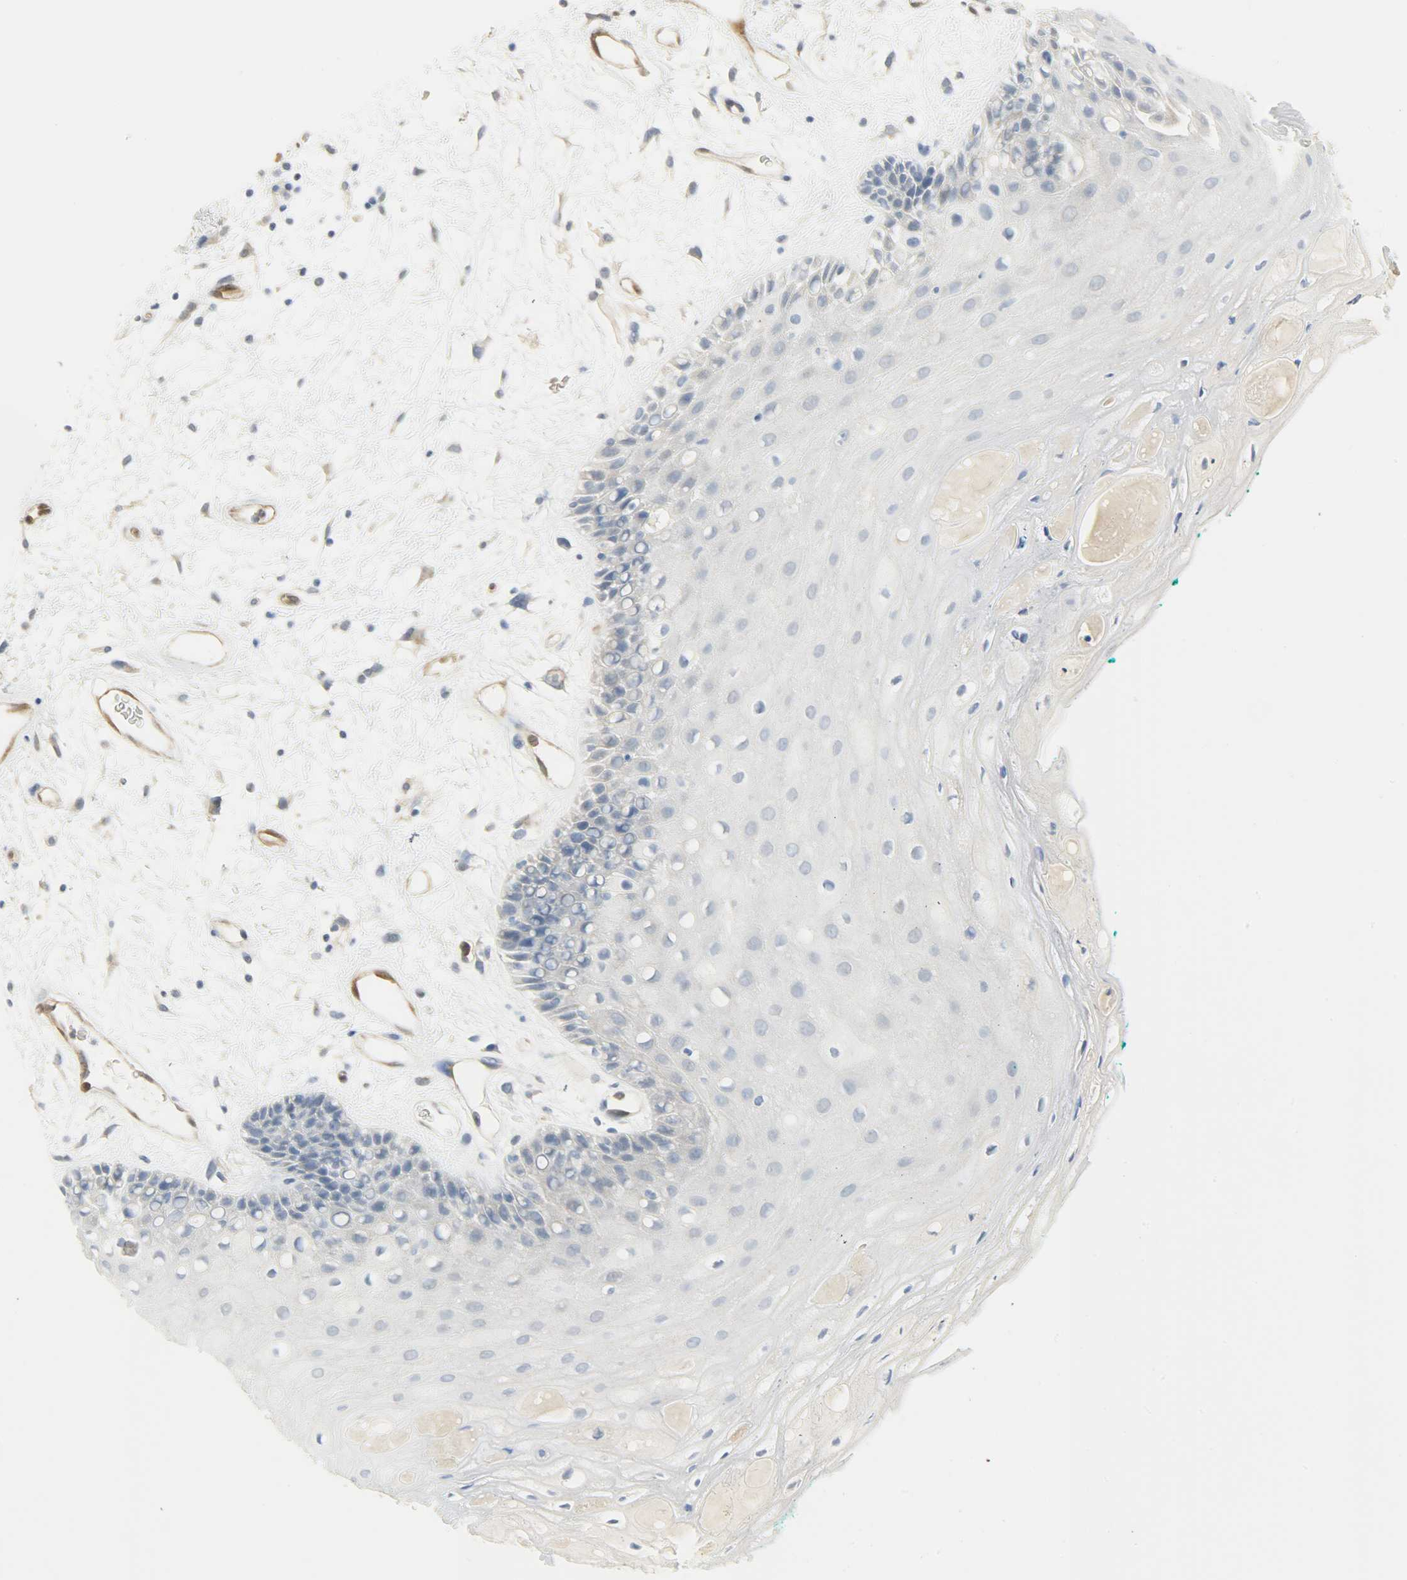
{"staining": {"intensity": "negative", "quantity": "none", "location": "none"}, "tissue": "oral mucosa", "cell_type": "Squamous epithelial cells", "image_type": "normal", "snomed": [{"axis": "morphology", "description": "Normal tissue, NOS"}, {"axis": "morphology", "description": "Squamous cell carcinoma, NOS"}, {"axis": "topography", "description": "Skeletal muscle"}, {"axis": "topography", "description": "Oral tissue"}, {"axis": "topography", "description": "Head-Neck"}], "caption": "Immunohistochemistry of unremarkable oral mucosa displays no positivity in squamous epithelial cells. Nuclei are stained in blue.", "gene": "FKBP1A", "patient": {"sex": "female", "age": 84}}